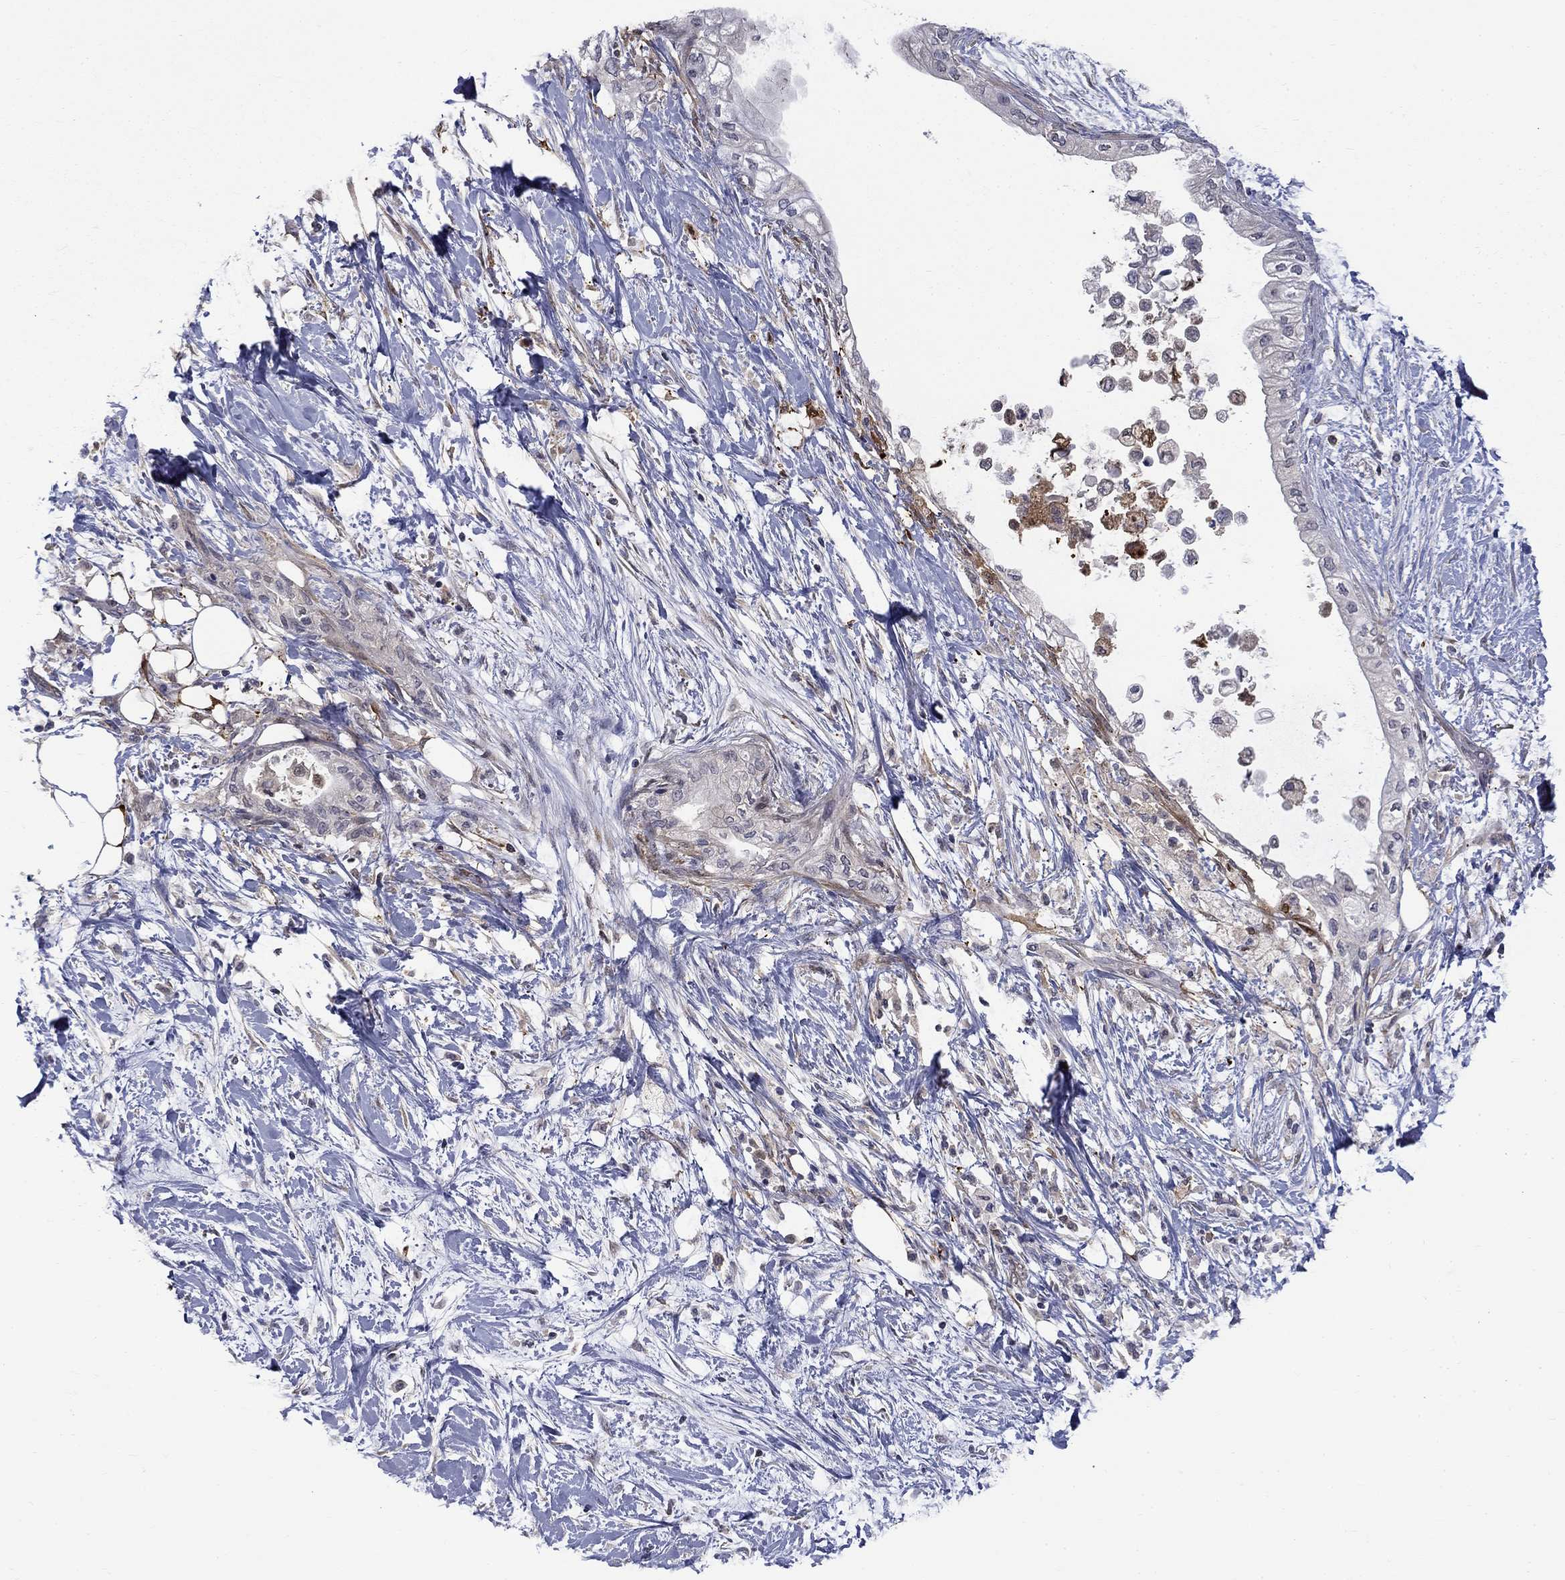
{"staining": {"intensity": "negative", "quantity": "none", "location": "none"}, "tissue": "pancreatic cancer", "cell_type": "Tumor cells", "image_type": "cancer", "snomed": [{"axis": "morphology", "description": "Normal tissue, NOS"}, {"axis": "morphology", "description": "Adenocarcinoma, NOS"}, {"axis": "topography", "description": "Pancreas"}, {"axis": "topography", "description": "Duodenum"}], "caption": "Immunohistochemistry (IHC) histopathology image of neoplastic tissue: human pancreatic adenocarcinoma stained with DAB (3,3'-diaminobenzidine) exhibits no significant protein expression in tumor cells.", "gene": "PCBP3", "patient": {"sex": "female", "age": 60}}